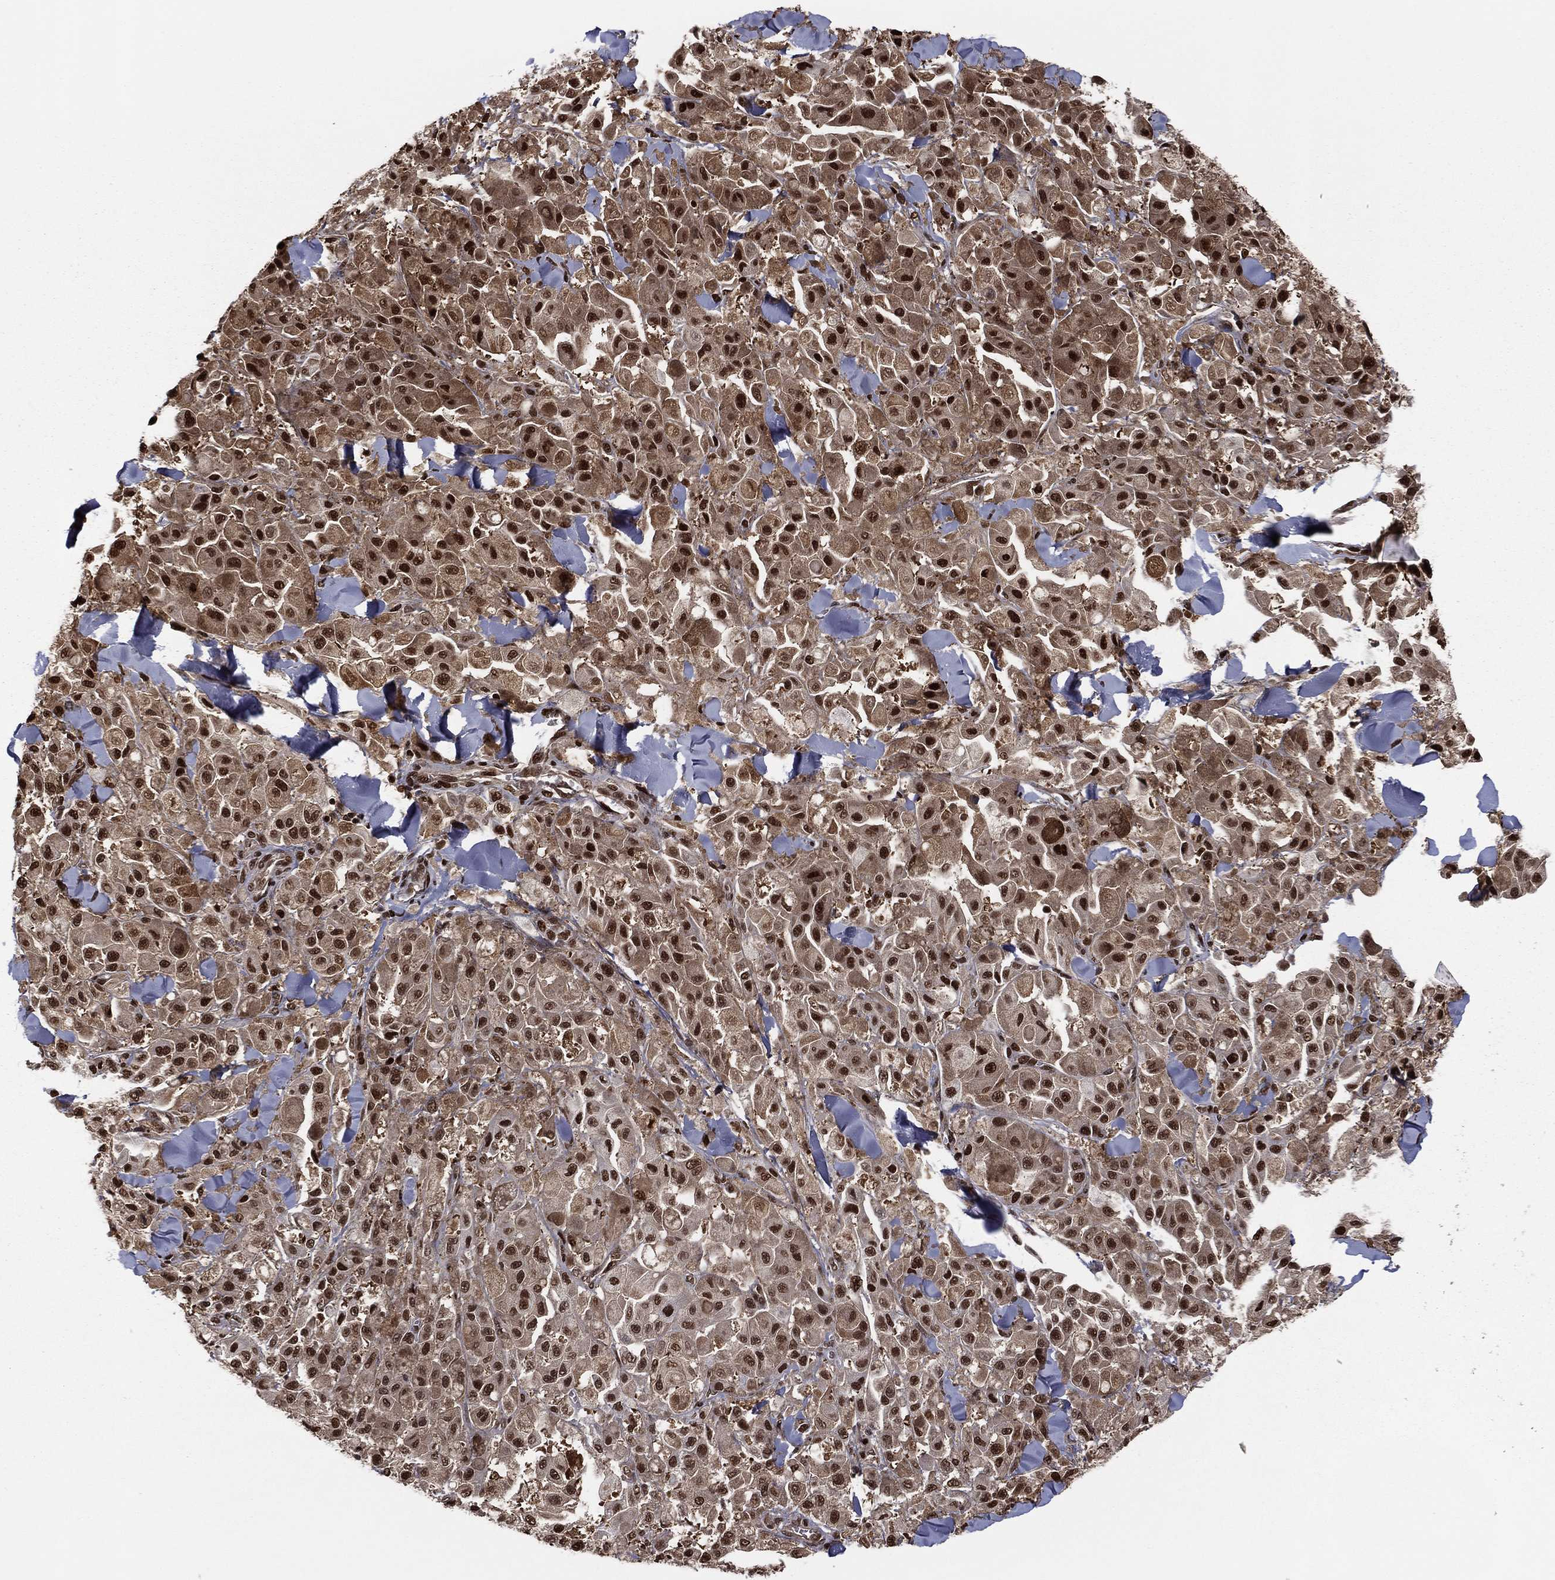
{"staining": {"intensity": "strong", "quantity": ">75%", "location": "cytoplasmic/membranous,nuclear"}, "tissue": "melanoma", "cell_type": "Tumor cells", "image_type": "cancer", "snomed": [{"axis": "morphology", "description": "Malignant melanoma, NOS"}, {"axis": "topography", "description": "Skin"}], "caption": "Melanoma stained with a protein marker exhibits strong staining in tumor cells.", "gene": "PSMA1", "patient": {"sex": "female", "age": 58}}